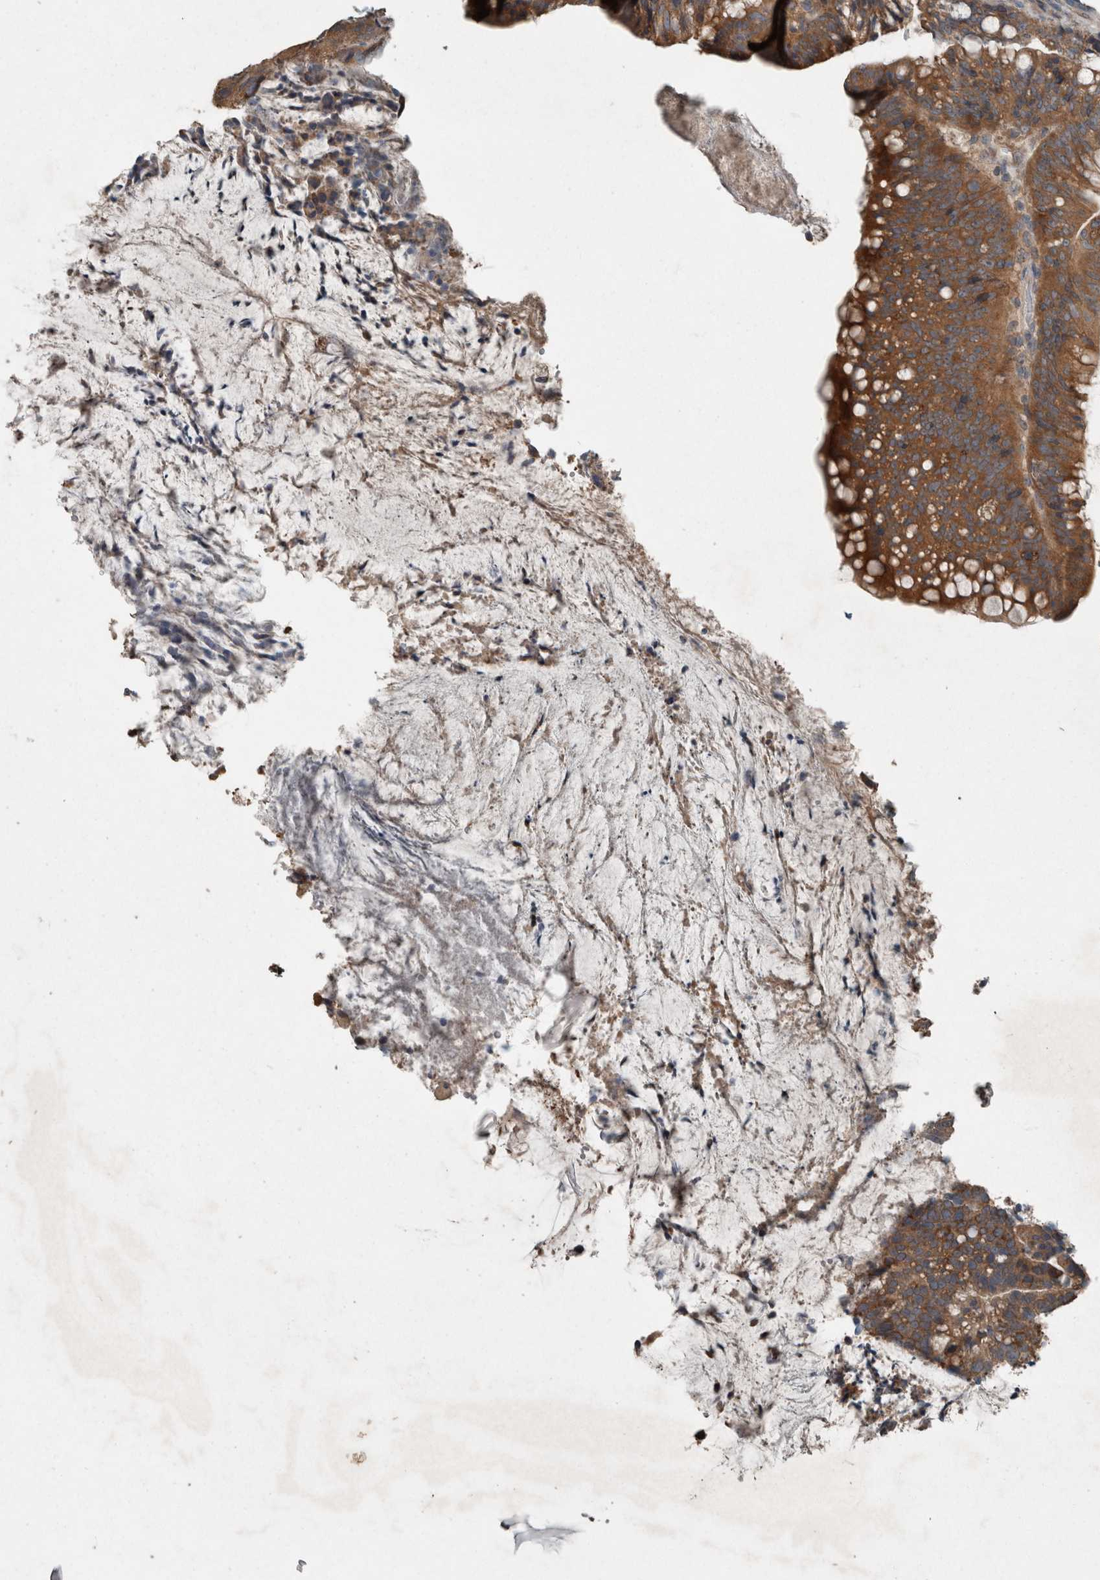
{"staining": {"intensity": "moderate", "quantity": ">75%", "location": "cytoplasmic/membranous"}, "tissue": "colorectal cancer", "cell_type": "Tumor cells", "image_type": "cancer", "snomed": [{"axis": "morphology", "description": "Adenocarcinoma, NOS"}, {"axis": "topography", "description": "Colon"}], "caption": "Tumor cells reveal medium levels of moderate cytoplasmic/membranous staining in about >75% of cells in colorectal cancer (adenocarcinoma). Nuclei are stained in blue.", "gene": "KNTC1", "patient": {"sex": "female", "age": 66}}